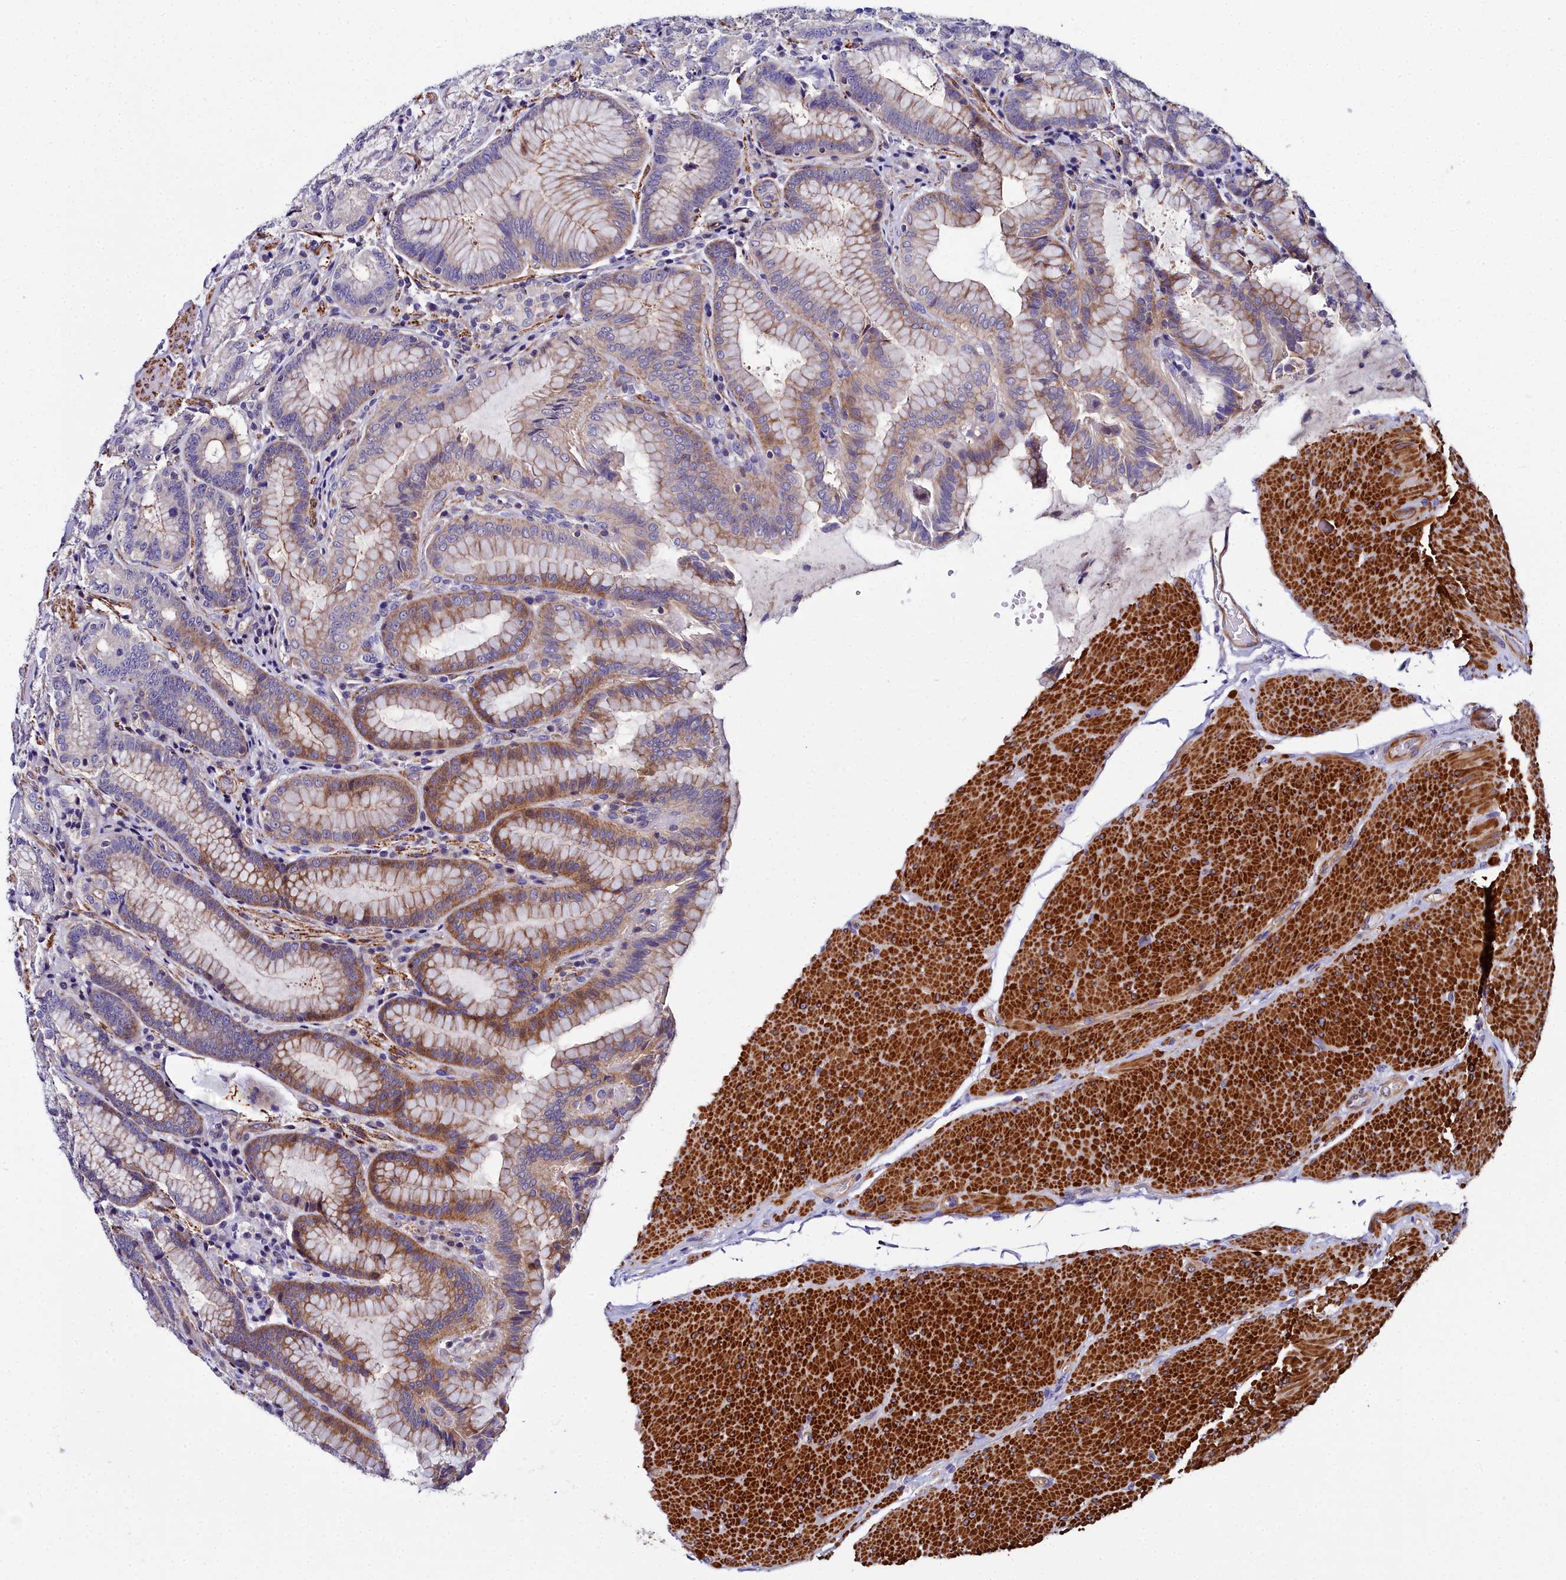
{"staining": {"intensity": "moderate", "quantity": "25%-75%", "location": "cytoplasmic/membranous"}, "tissue": "stomach", "cell_type": "Glandular cells", "image_type": "normal", "snomed": [{"axis": "morphology", "description": "Normal tissue, NOS"}, {"axis": "topography", "description": "Stomach, upper"}, {"axis": "topography", "description": "Stomach, lower"}], "caption": "Moderate cytoplasmic/membranous staining is identified in about 25%-75% of glandular cells in normal stomach.", "gene": "FADS3", "patient": {"sex": "female", "age": 76}}